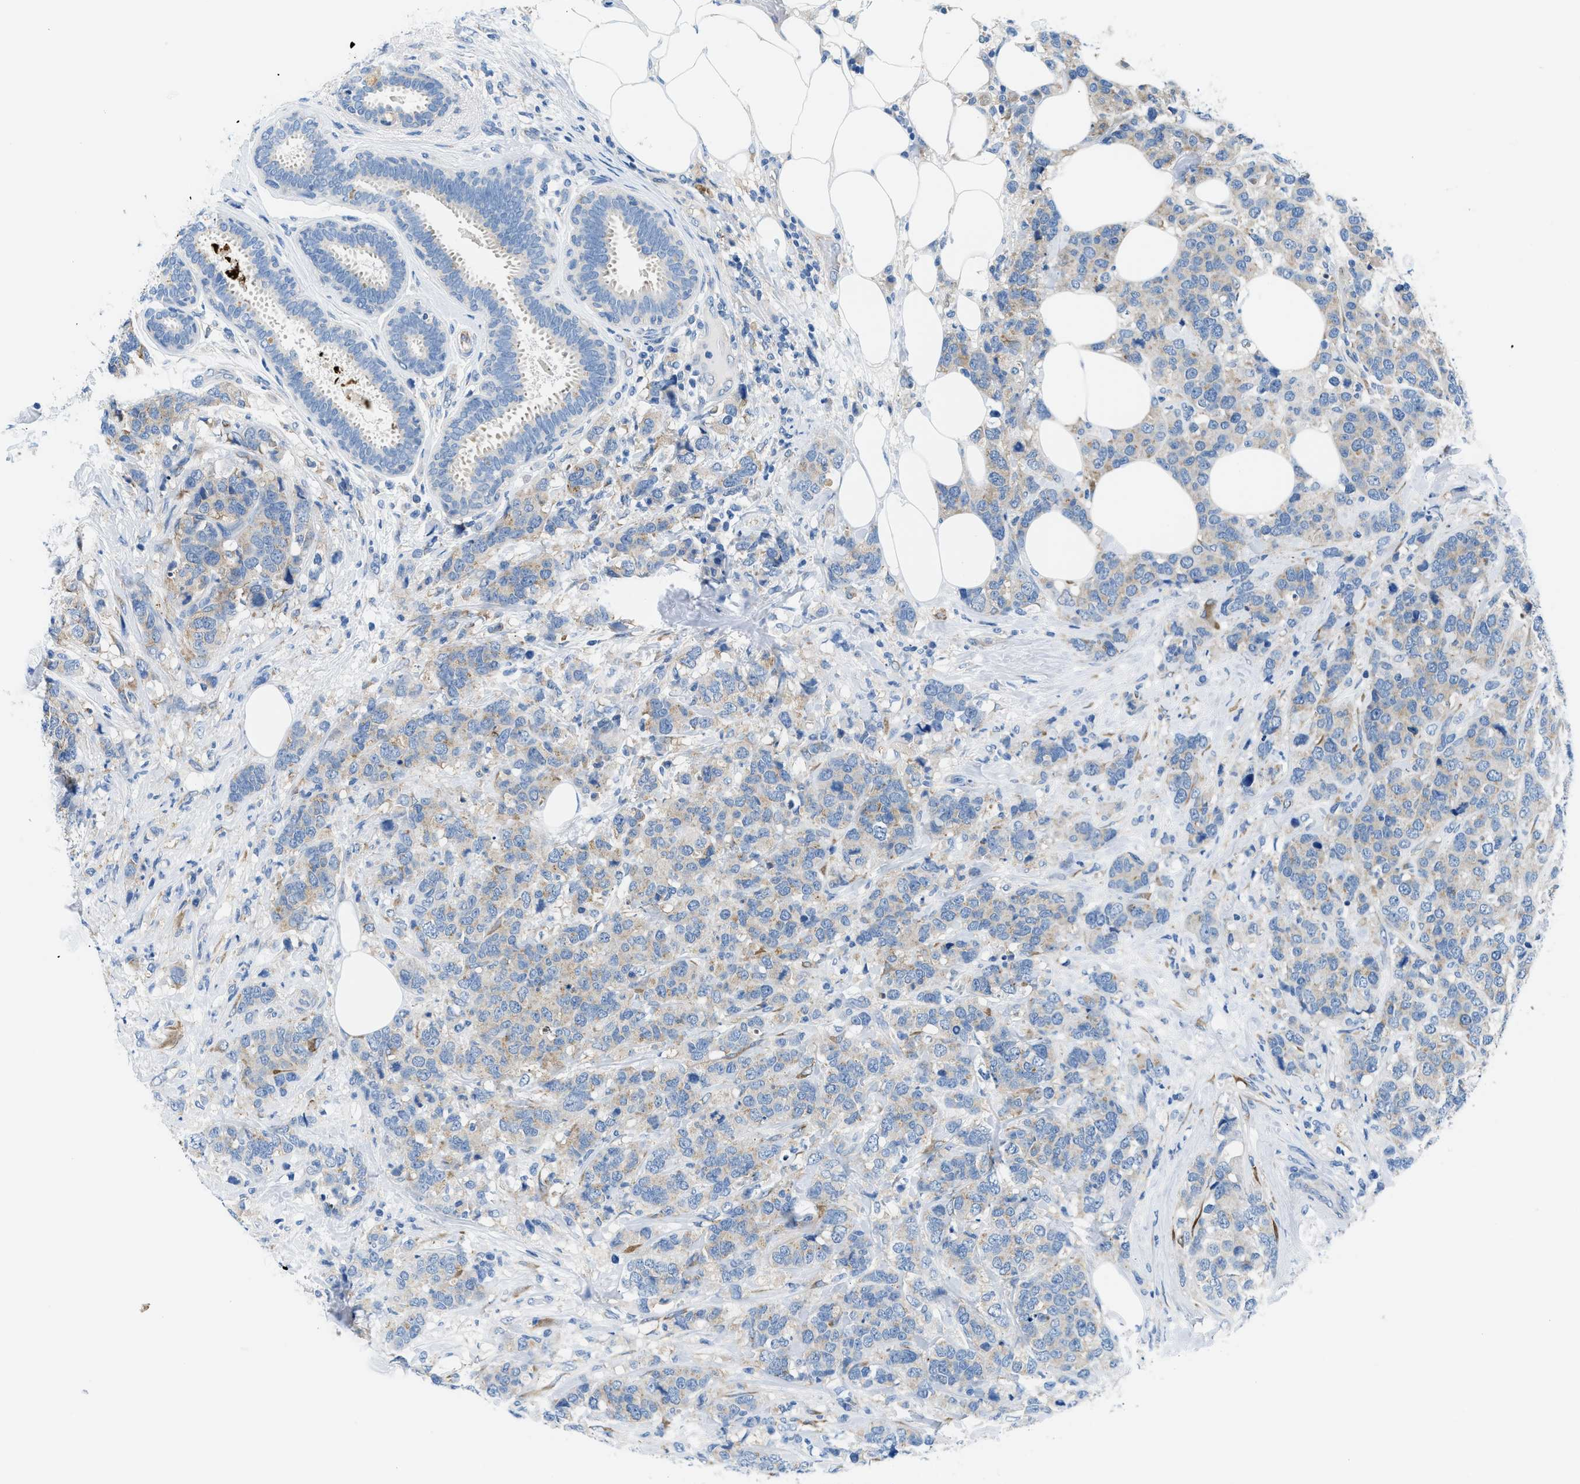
{"staining": {"intensity": "weak", "quantity": "25%-75%", "location": "cytoplasmic/membranous"}, "tissue": "breast cancer", "cell_type": "Tumor cells", "image_type": "cancer", "snomed": [{"axis": "morphology", "description": "Lobular carcinoma"}, {"axis": "topography", "description": "Breast"}], "caption": "An image showing weak cytoplasmic/membranous expression in approximately 25%-75% of tumor cells in breast lobular carcinoma, as visualized by brown immunohistochemical staining.", "gene": "BNC2", "patient": {"sex": "female", "age": 59}}